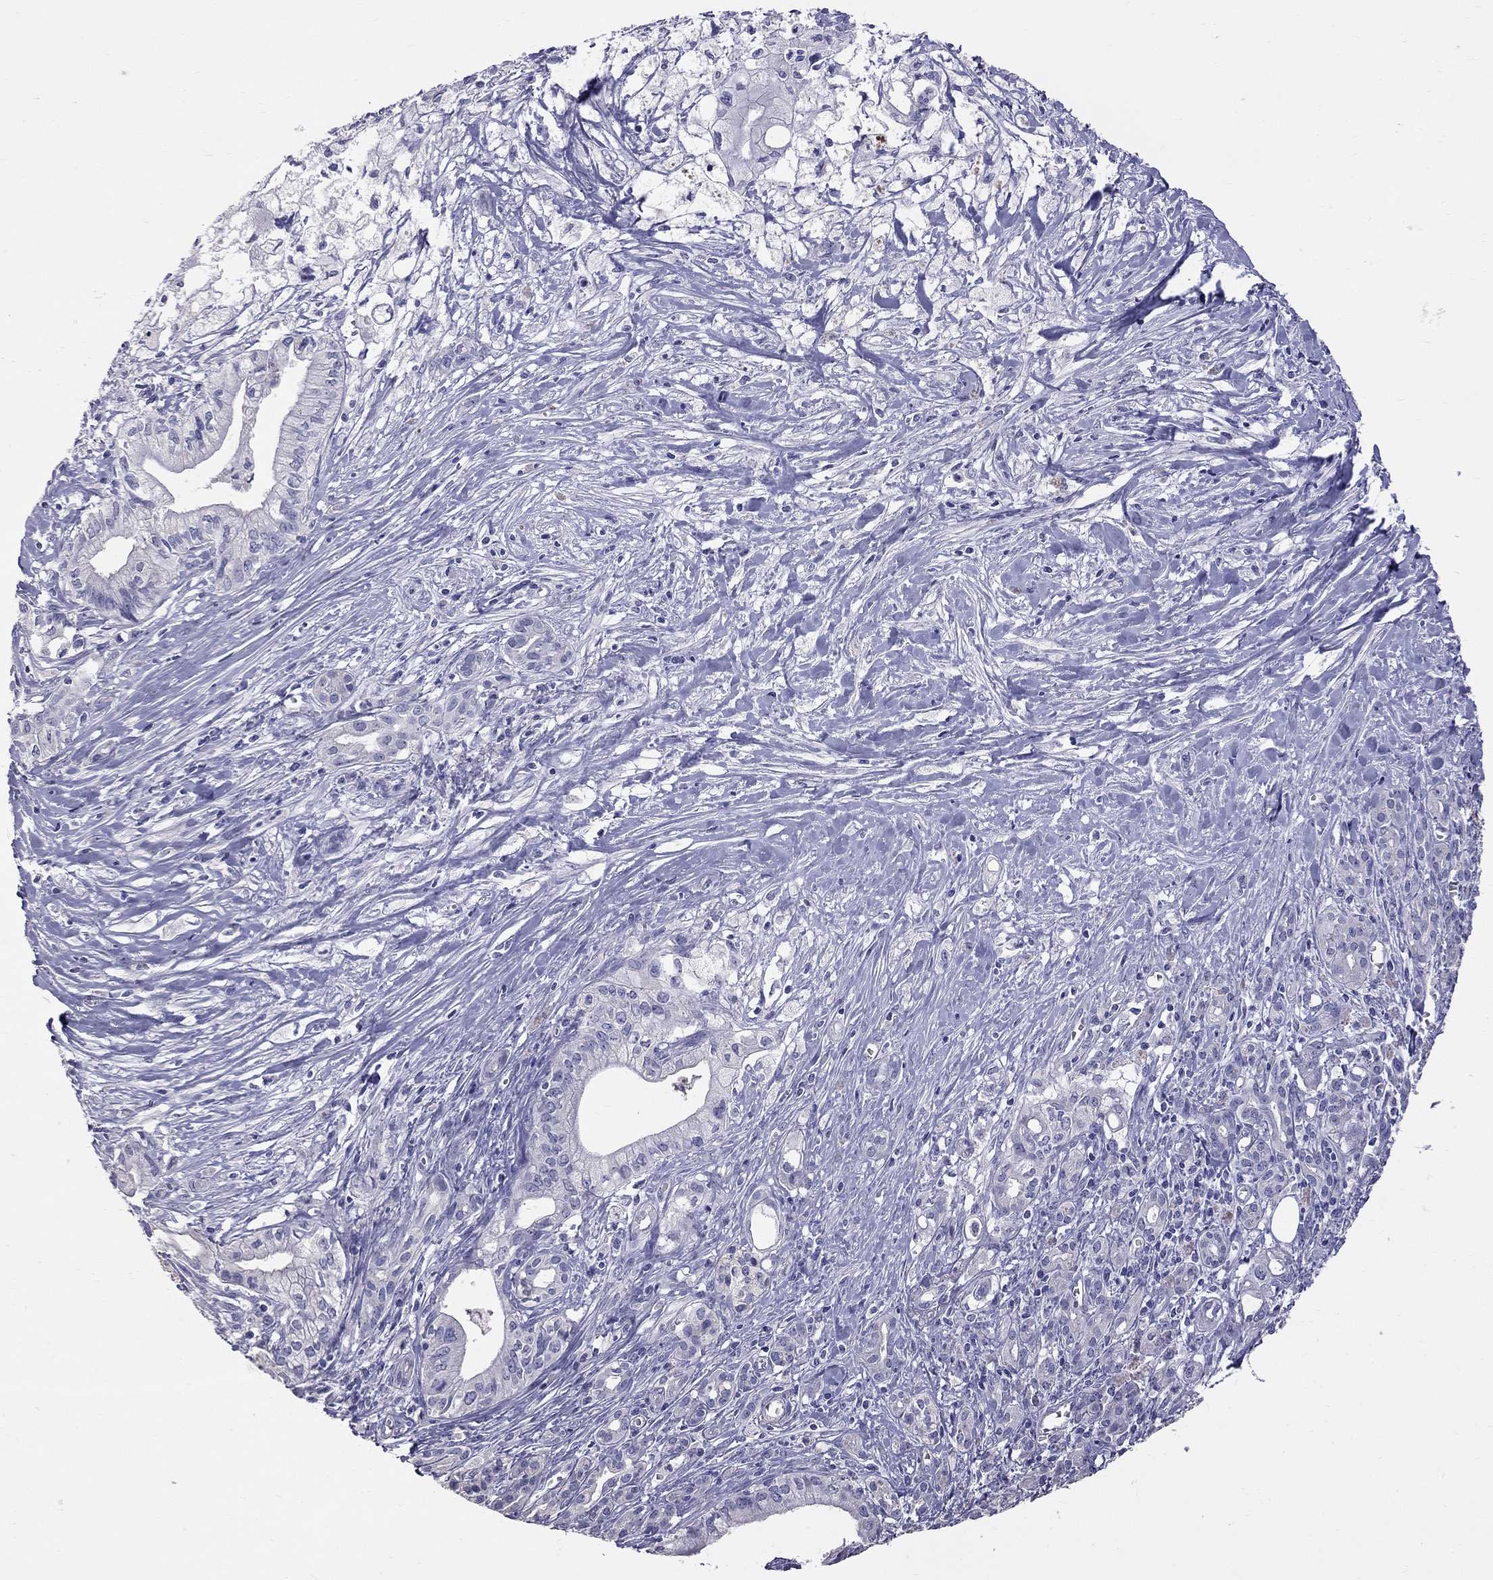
{"staining": {"intensity": "negative", "quantity": "none", "location": "none"}, "tissue": "pancreatic cancer", "cell_type": "Tumor cells", "image_type": "cancer", "snomed": [{"axis": "morphology", "description": "Adenocarcinoma, NOS"}, {"axis": "topography", "description": "Pancreas"}], "caption": "Micrograph shows no protein staining in tumor cells of pancreatic cancer (adenocarcinoma) tissue.", "gene": "CFAP91", "patient": {"sex": "male", "age": 71}}